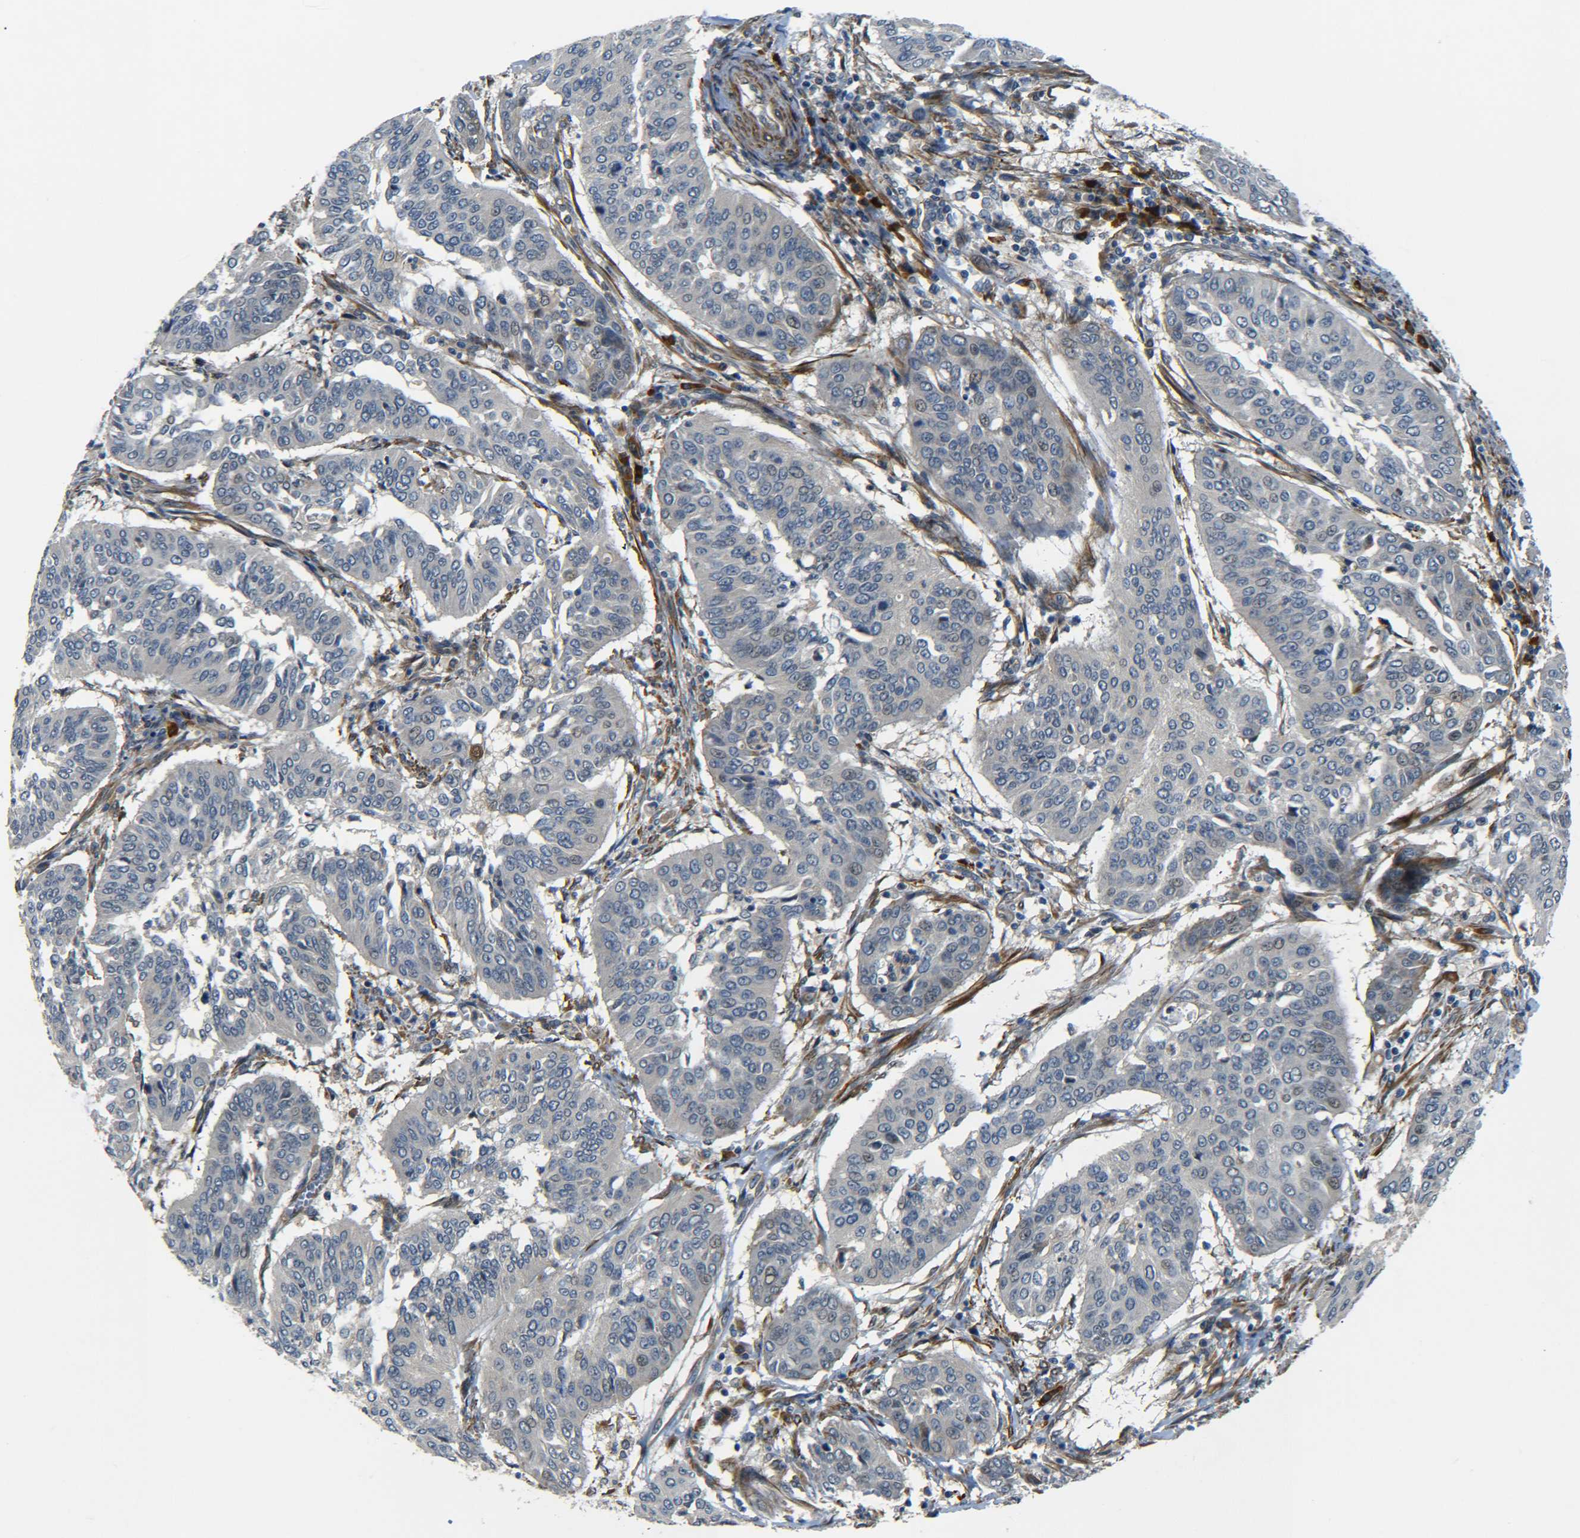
{"staining": {"intensity": "weak", "quantity": "<25%", "location": "nuclear"}, "tissue": "cervical cancer", "cell_type": "Tumor cells", "image_type": "cancer", "snomed": [{"axis": "morphology", "description": "Normal tissue, NOS"}, {"axis": "morphology", "description": "Squamous cell carcinoma, NOS"}, {"axis": "topography", "description": "Cervix"}], "caption": "Photomicrograph shows no significant protein expression in tumor cells of squamous cell carcinoma (cervical). (DAB (3,3'-diaminobenzidine) immunohistochemistry visualized using brightfield microscopy, high magnification).", "gene": "MEIS1", "patient": {"sex": "female", "age": 39}}